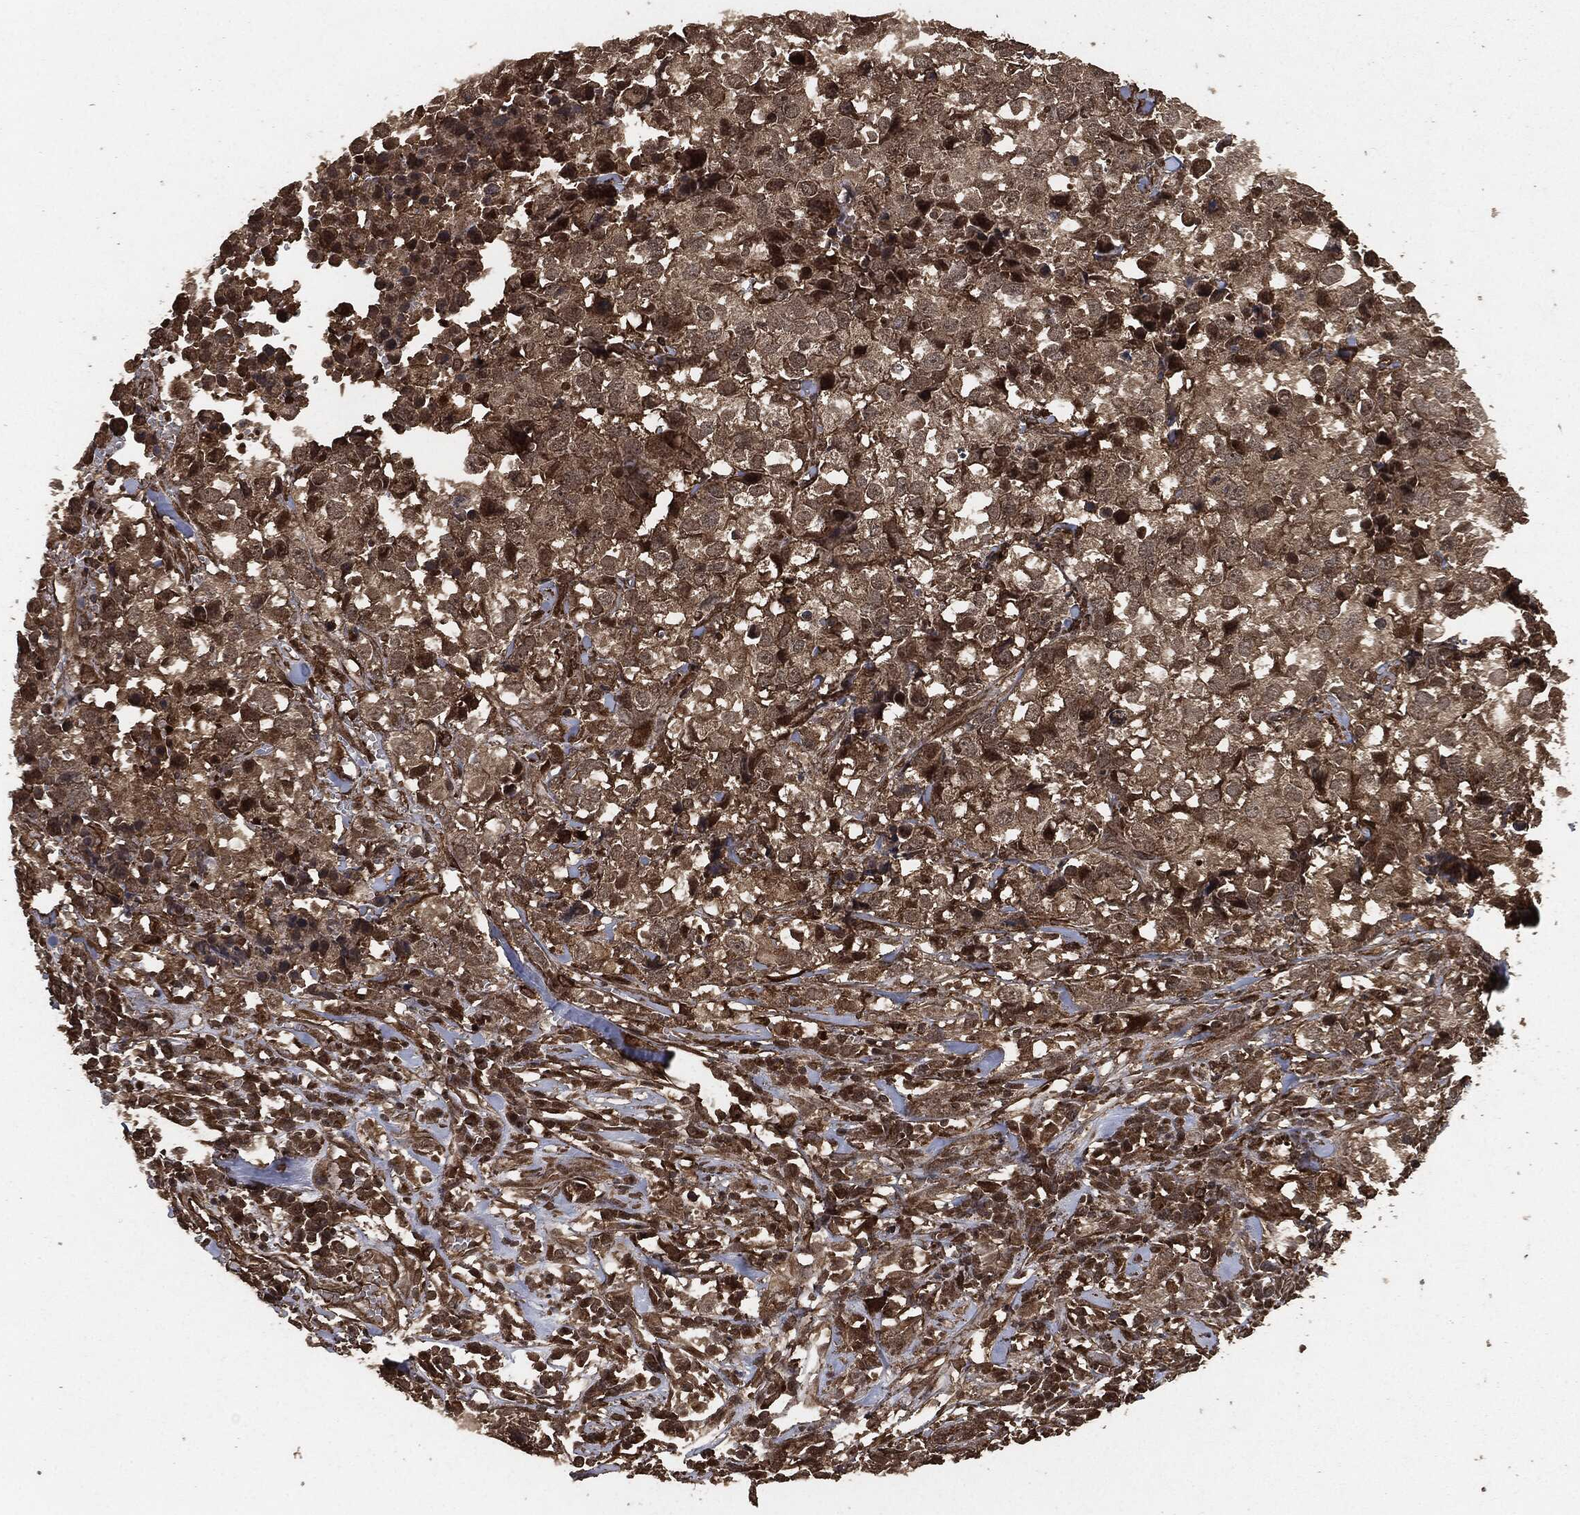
{"staining": {"intensity": "strong", "quantity": "<25%", "location": "cytoplasmic/membranous,nuclear"}, "tissue": "breast cancer", "cell_type": "Tumor cells", "image_type": "cancer", "snomed": [{"axis": "morphology", "description": "Duct carcinoma"}, {"axis": "topography", "description": "Breast"}], "caption": "Immunohistochemistry (IHC) histopathology image of neoplastic tissue: human breast invasive ductal carcinoma stained using IHC demonstrates medium levels of strong protein expression localized specifically in the cytoplasmic/membranous and nuclear of tumor cells, appearing as a cytoplasmic/membranous and nuclear brown color.", "gene": "EGFR", "patient": {"sex": "female", "age": 30}}